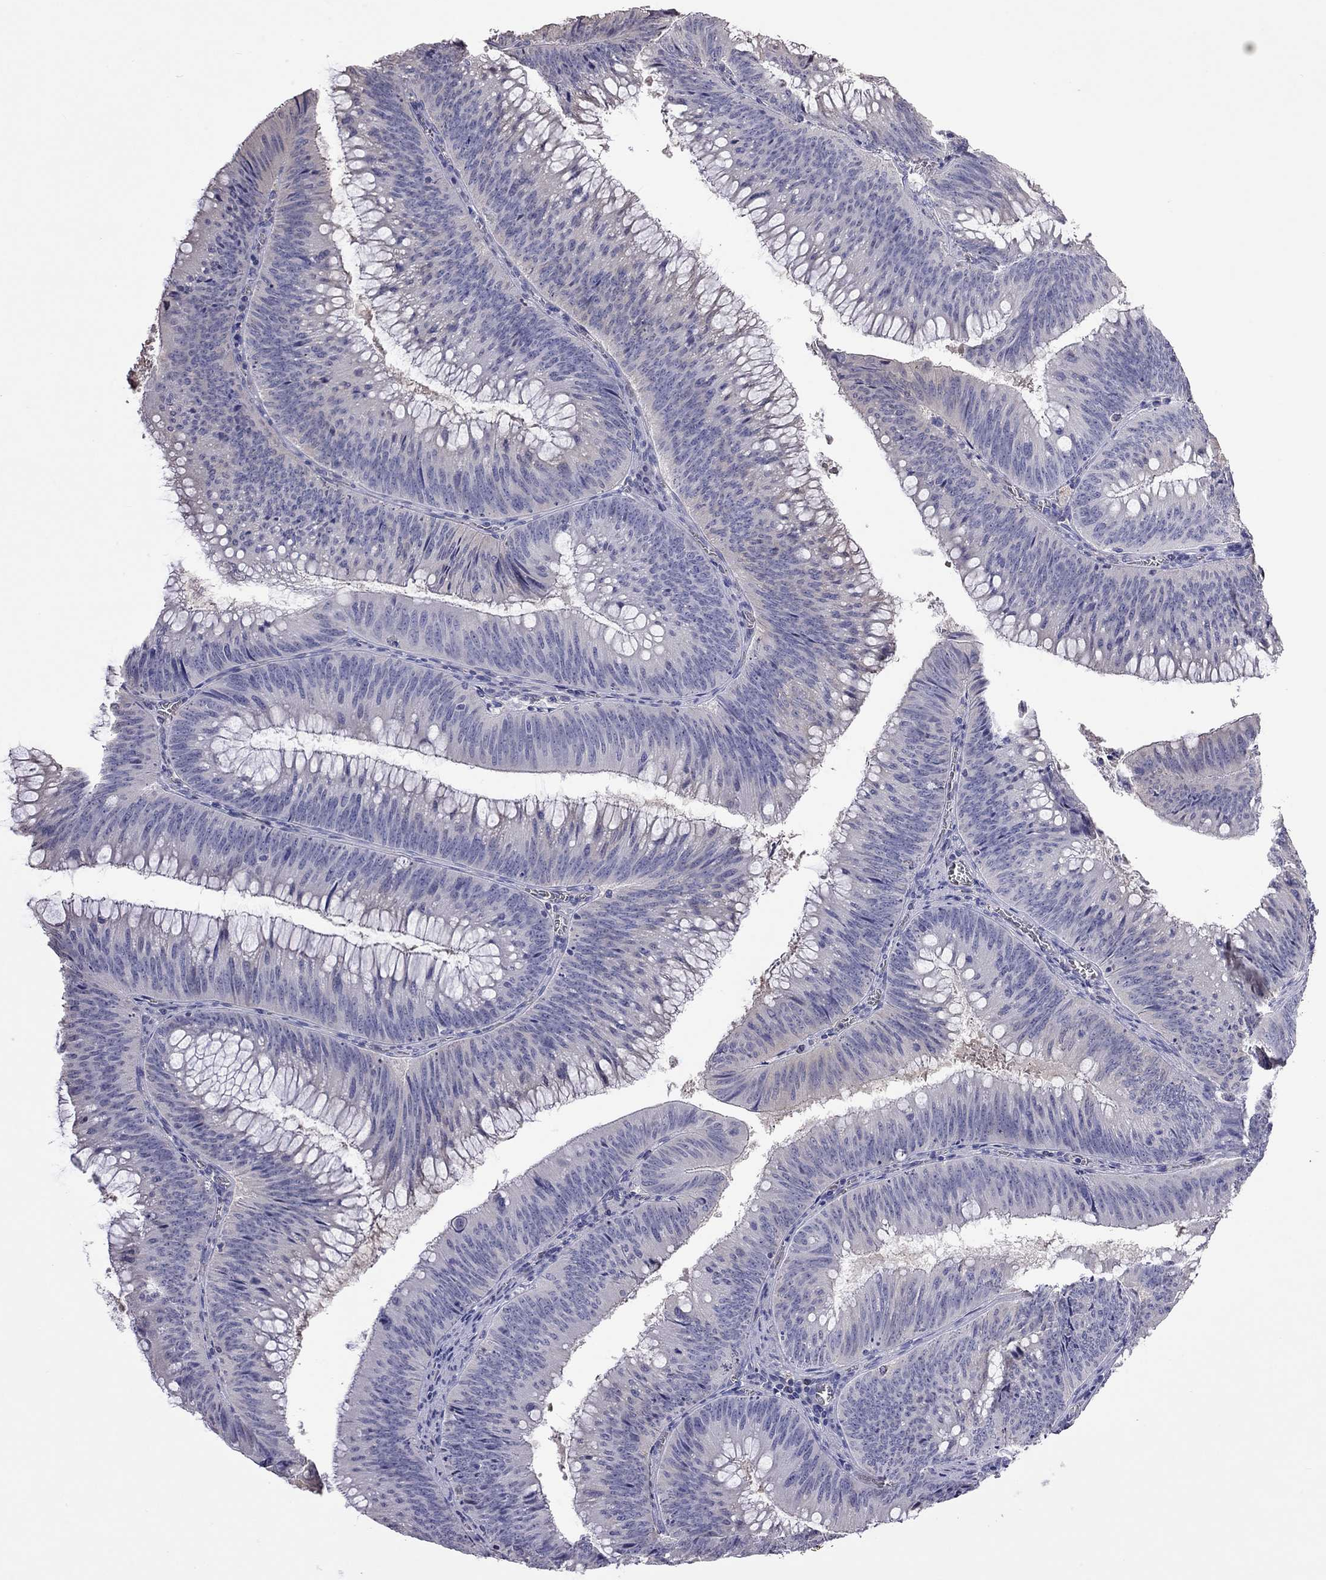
{"staining": {"intensity": "negative", "quantity": "none", "location": "none"}, "tissue": "colorectal cancer", "cell_type": "Tumor cells", "image_type": "cancer", "snomed": [{"axis": "morphology", "description": "Adenocarcinoma, NOS"}, {"axis": "topography", "description": "Rectum"}], "caption": "A high-resolution image shows IHC staining of colorectal adenocarcinoma, which demonstrates no significant staining in tumor cells.", "gene": "FEZ1", "patient": {"sex": "female", "age": 72}}